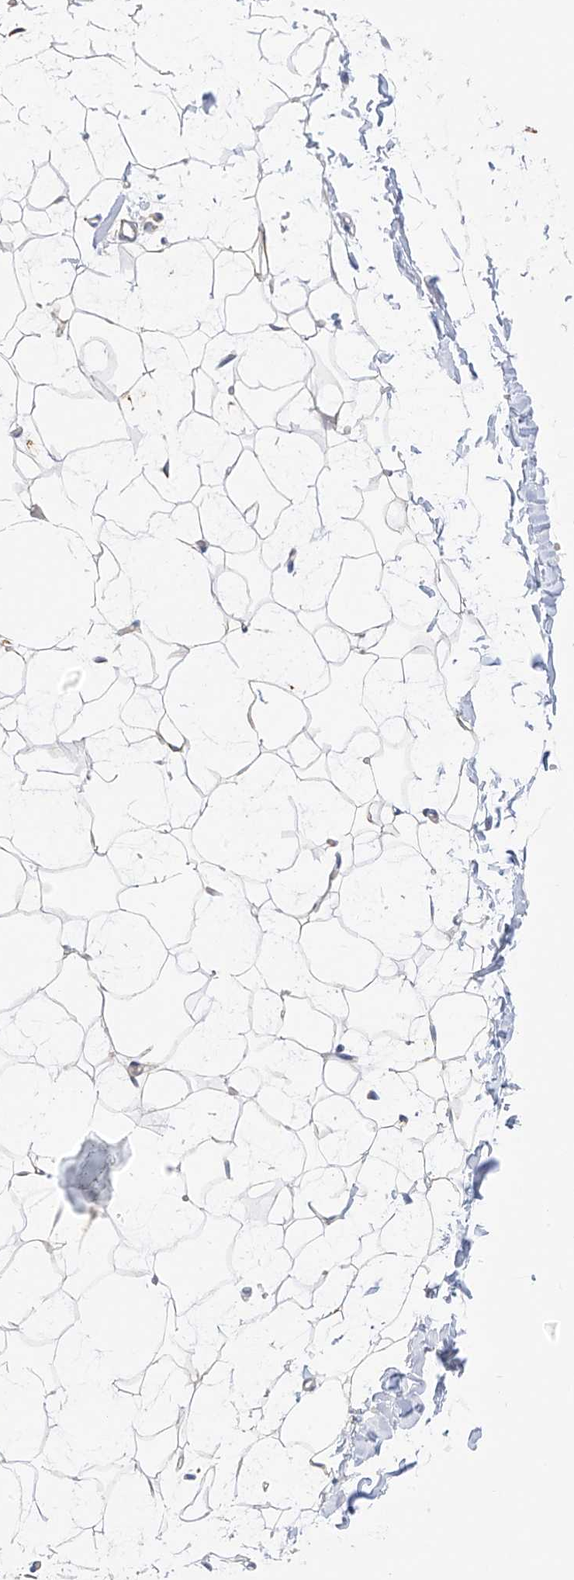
{"staining": {"intensity": "negative", "quantity": "none", "location": "none"}, "tissue": "adipose tissue", "cell_type": "Adipocytes", "image_type": "normal", "snomed": [{"axis": "morphology", "description": "Normal tissue, NOS"}, {"axis": "topography", "description": "Breast"}], "caption": "Adipocytes show no significant expression in unremarkable adipose tissue.", "gene": "TXNDC9", "patient": {"sex": "female", "age": 23}}